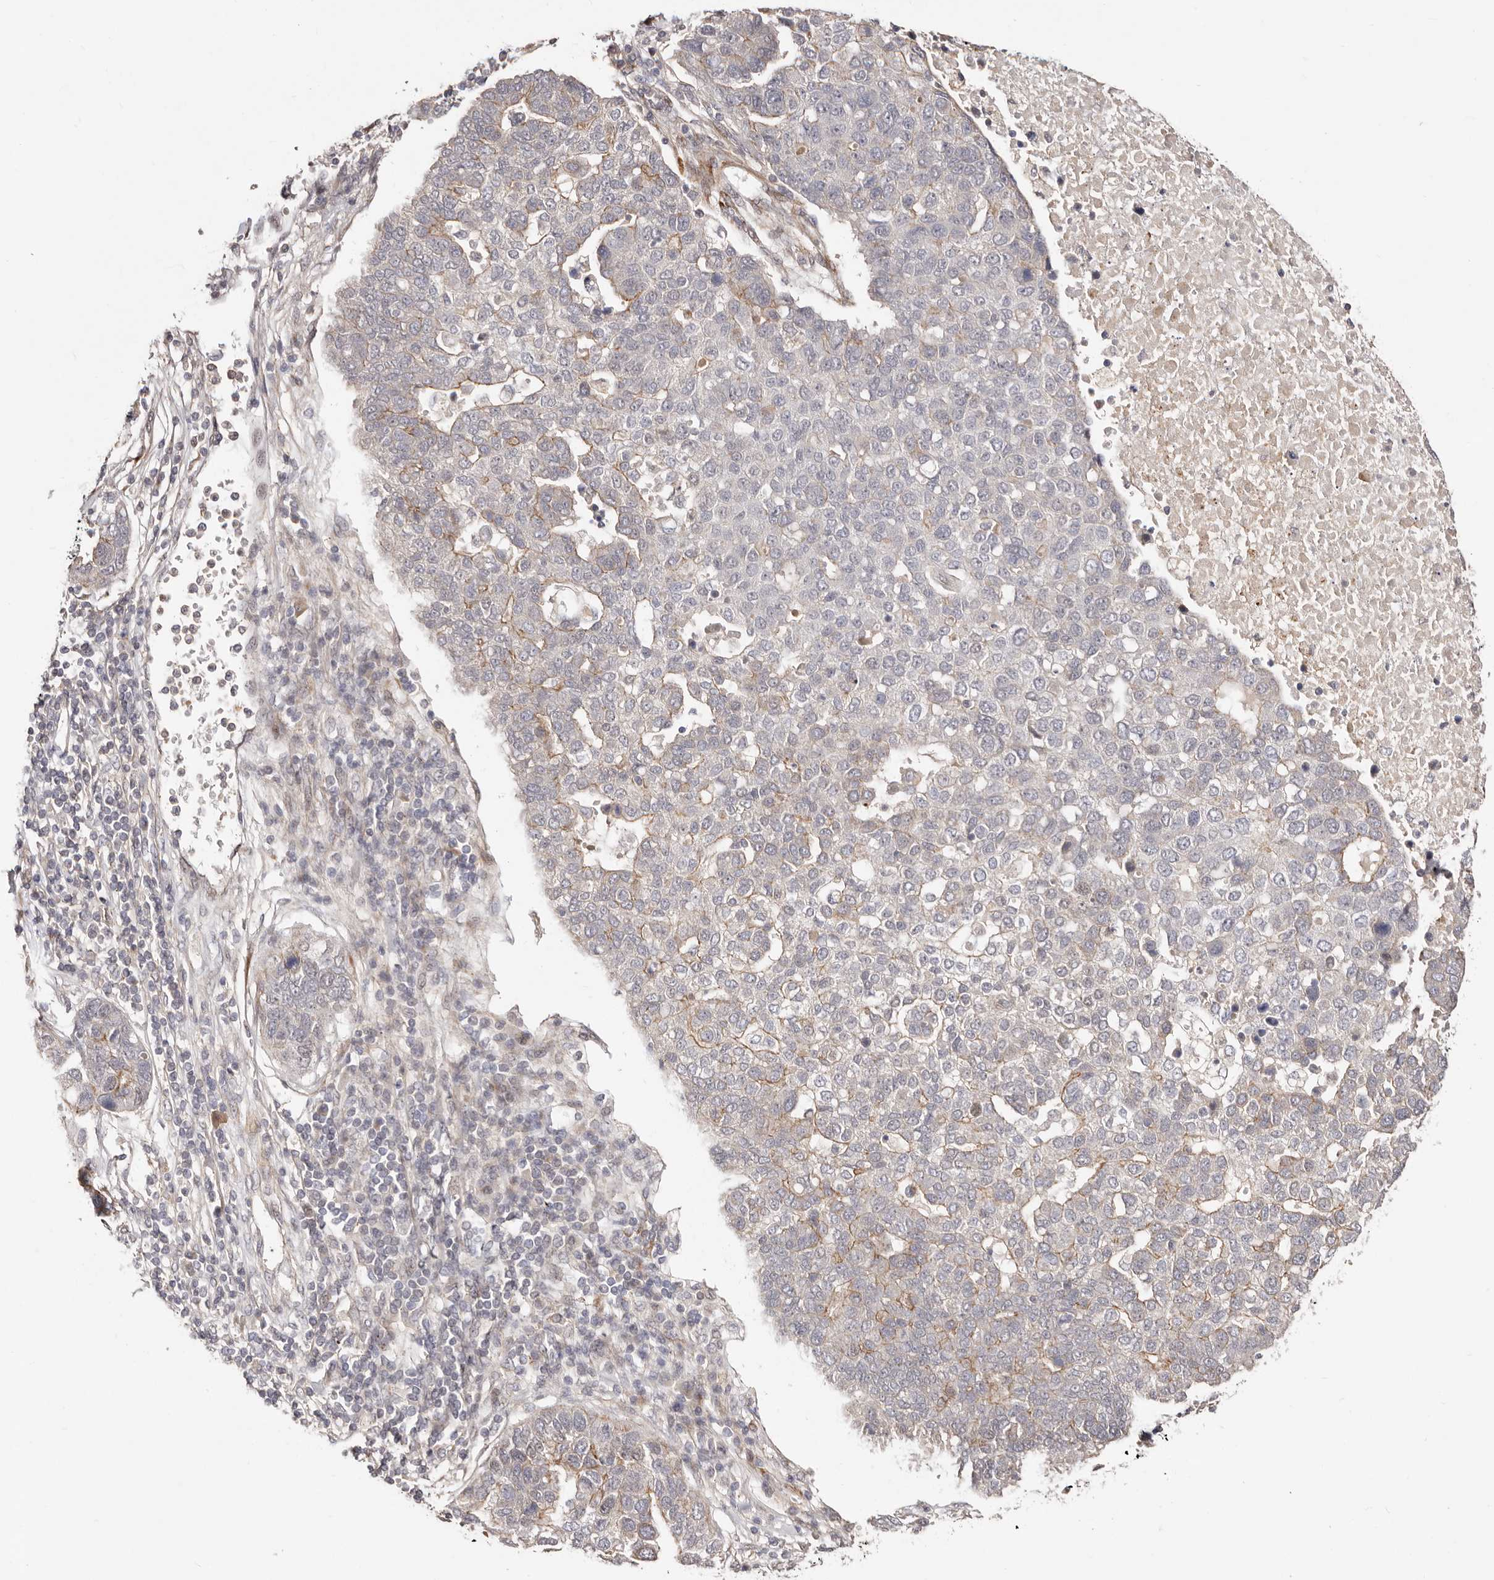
{"staining": {"intensity": "moderate", "quantity": "<25%", "location": "cytoplasmic/membranous"}, "tissue": "pancreatic cancer", "cell_type": "Tumor cells", "image_type": "cancer", "snomed": [{"axis": "morphology", "description": "Adenocarcinoma, NOS"}, {"axis": "topography", "description": "Pancreas"}], "caption": "Adenocarcinoma (pancreatic) stained with a brown dye exhibits moderate cytoplasmic/membranous positive expression in approximately <25% of tumor cells.", "gene": "SRCAP", "patient": {"sex": "female", "age": 61}}